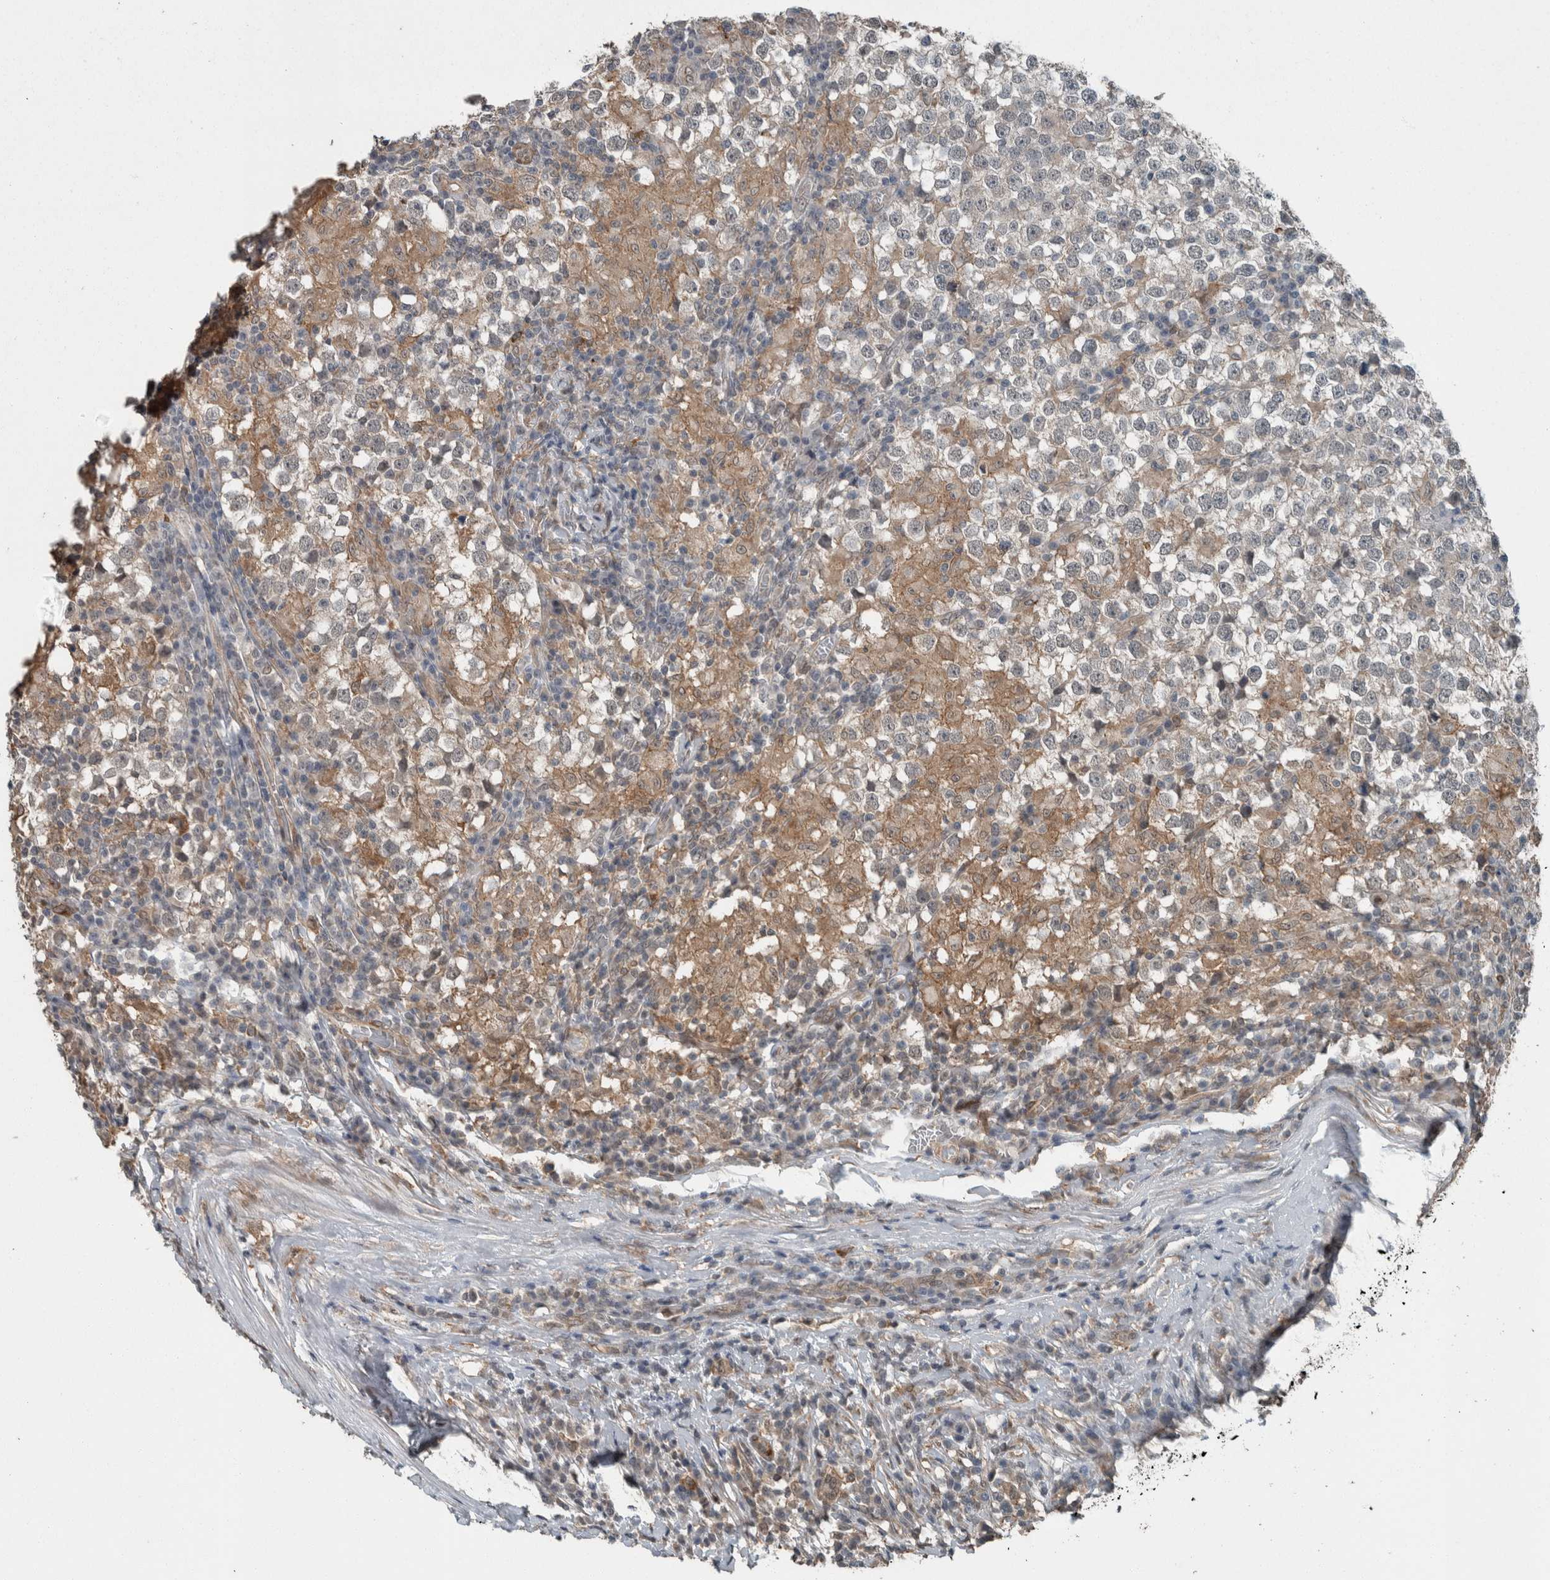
{"staining": {"intensity": "negative", "quantity": "none", "location": "none"}, "tissue": "testis cancer", "cell_type": "Tumor cells", "image_type": "cancer", "snomed": [{"axis": "morphology", "description": "Seminoma, NOS"}, {"axis": "topography", "description": "Testis"}], "caption": "An immunohistochemistry (IHC) image of testis cancer is shown. There is no staining in tumor cells of testis cancer. (IHC, brightfield microscopy, high magnification).", "gene": "MYO1E", "patient": {"sex": "male", "age": 65}}